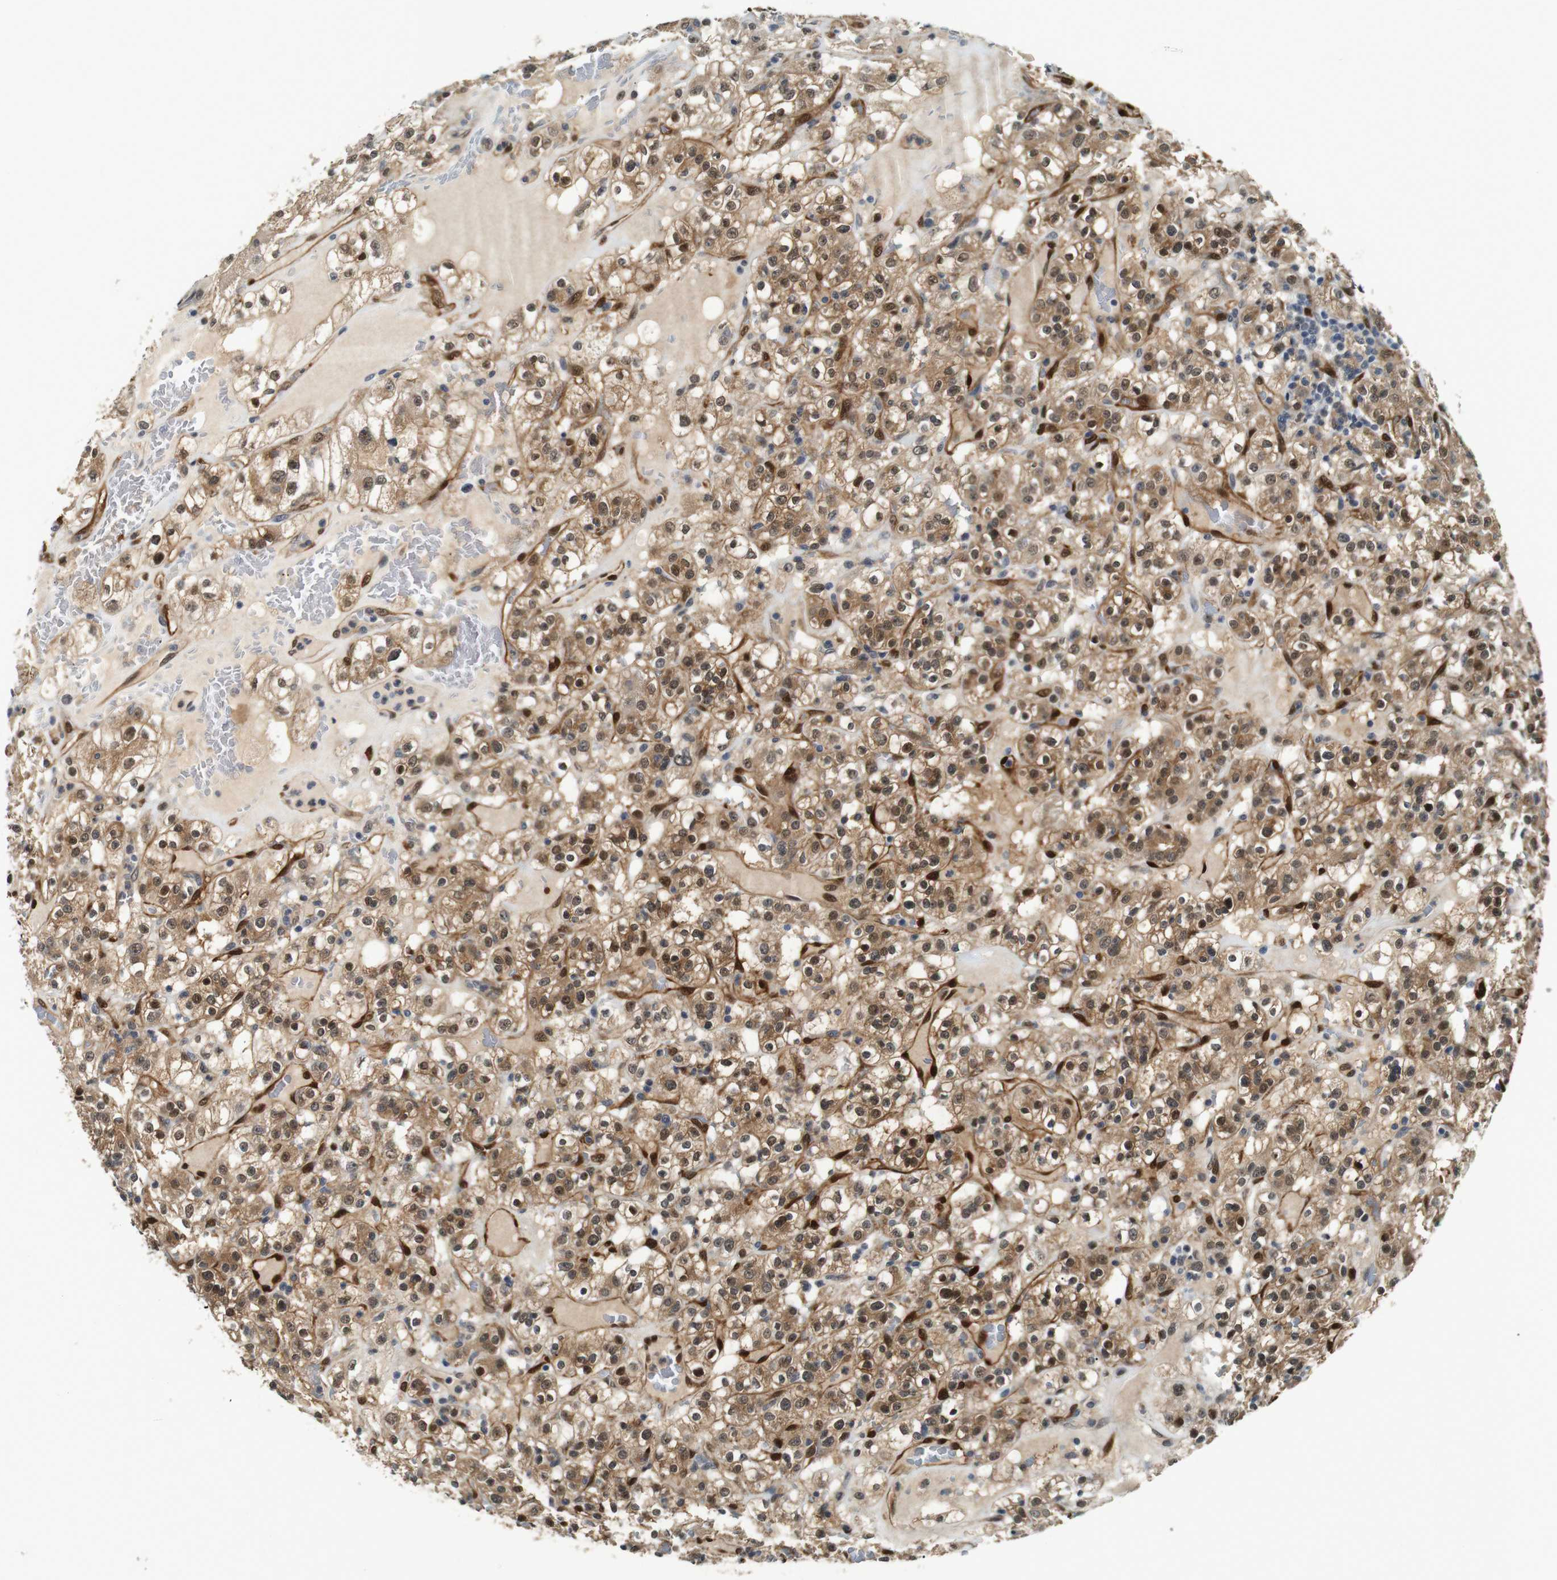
{"staining": {"intensity": "moderate", "quantity": ">75%", "location": "cytoplasmic/membranous,nuclear"}, "tissue": "renal cancer", "cell_type": "Tumor cells", "image_type": "cancer", "snomed": [{"axis": "morphology", "description": "Normal tissue, NOS"}, {"axis": "morphology", "description": "Adenocarcinoma, NOS"}, {"axis": "topography", "description": "Kidney"}], "caption": "Protein expression analysis of human renal cancer (adenocarcinoma) reveals moderate cytoplasmic/membranous and nuclear staining in approximately >75% of tumor cells. (brown staining indicates protein expression, while blue staining denotes nuclei).", "gene": "LXN", "patient": {"sex": "female", "age": 72}}